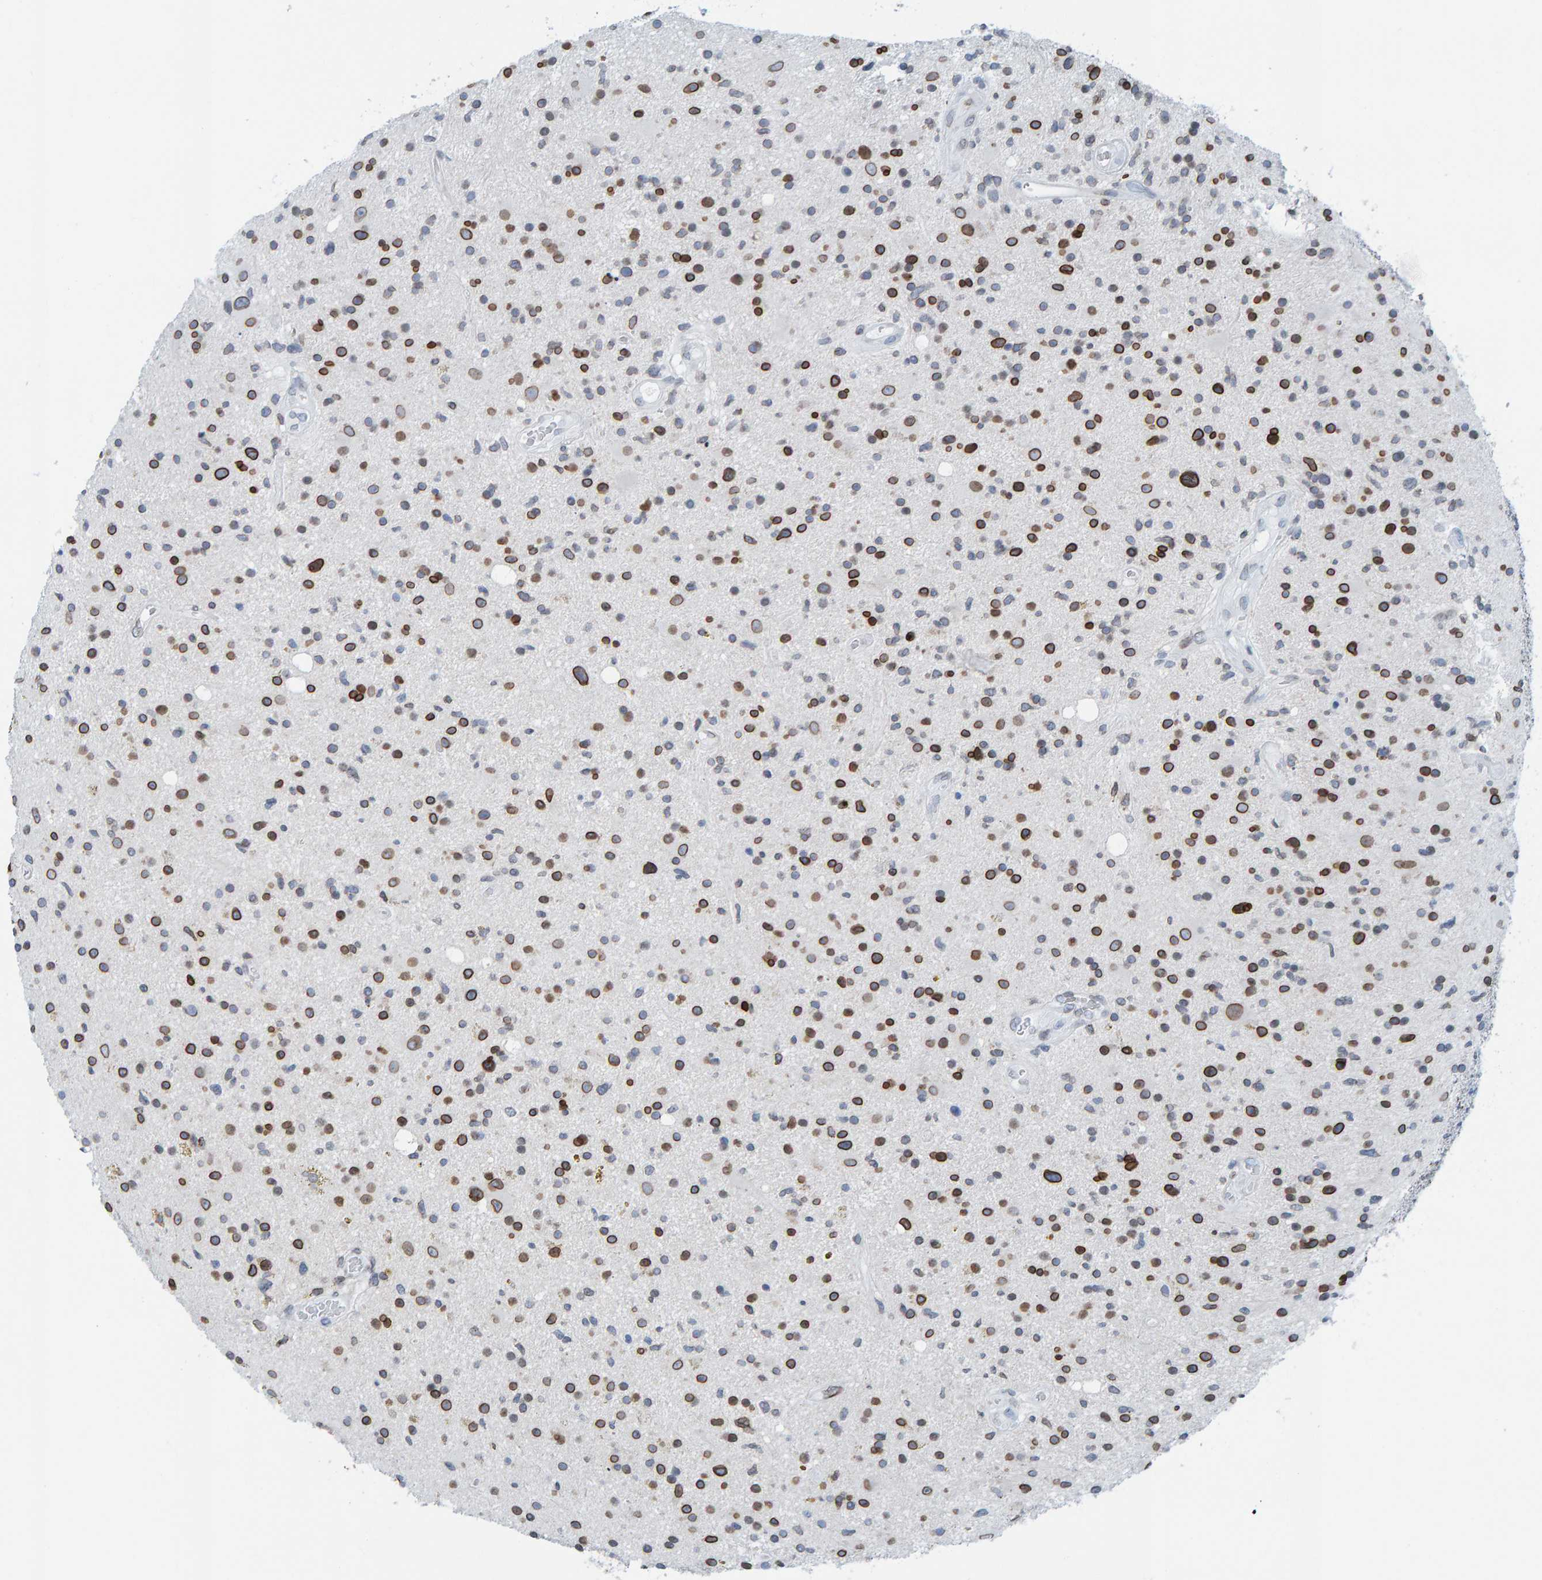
{"staining": {"intensity": "strong", "quantity": "25%-75%", "location": "cytoplasmic/membranous,nuclear"}, "tissue": "glioma", "cell_type": "Tumor cells", "image_type": "cancer", "snomed": [{"axis": "morphology", "description": "Glioma, malignant, High grade"}, {"axis": "topography", "description": "Brain"}], "caption": "Glioma stained with DAB immunohistochemistry demonstrates high levels of strong cytoplasmic/membranous and nuclear expression in approximately 25%-75% of tumor cells.", "gene": "LMNB2", "patient": {"sex": "male", "age": 33}}